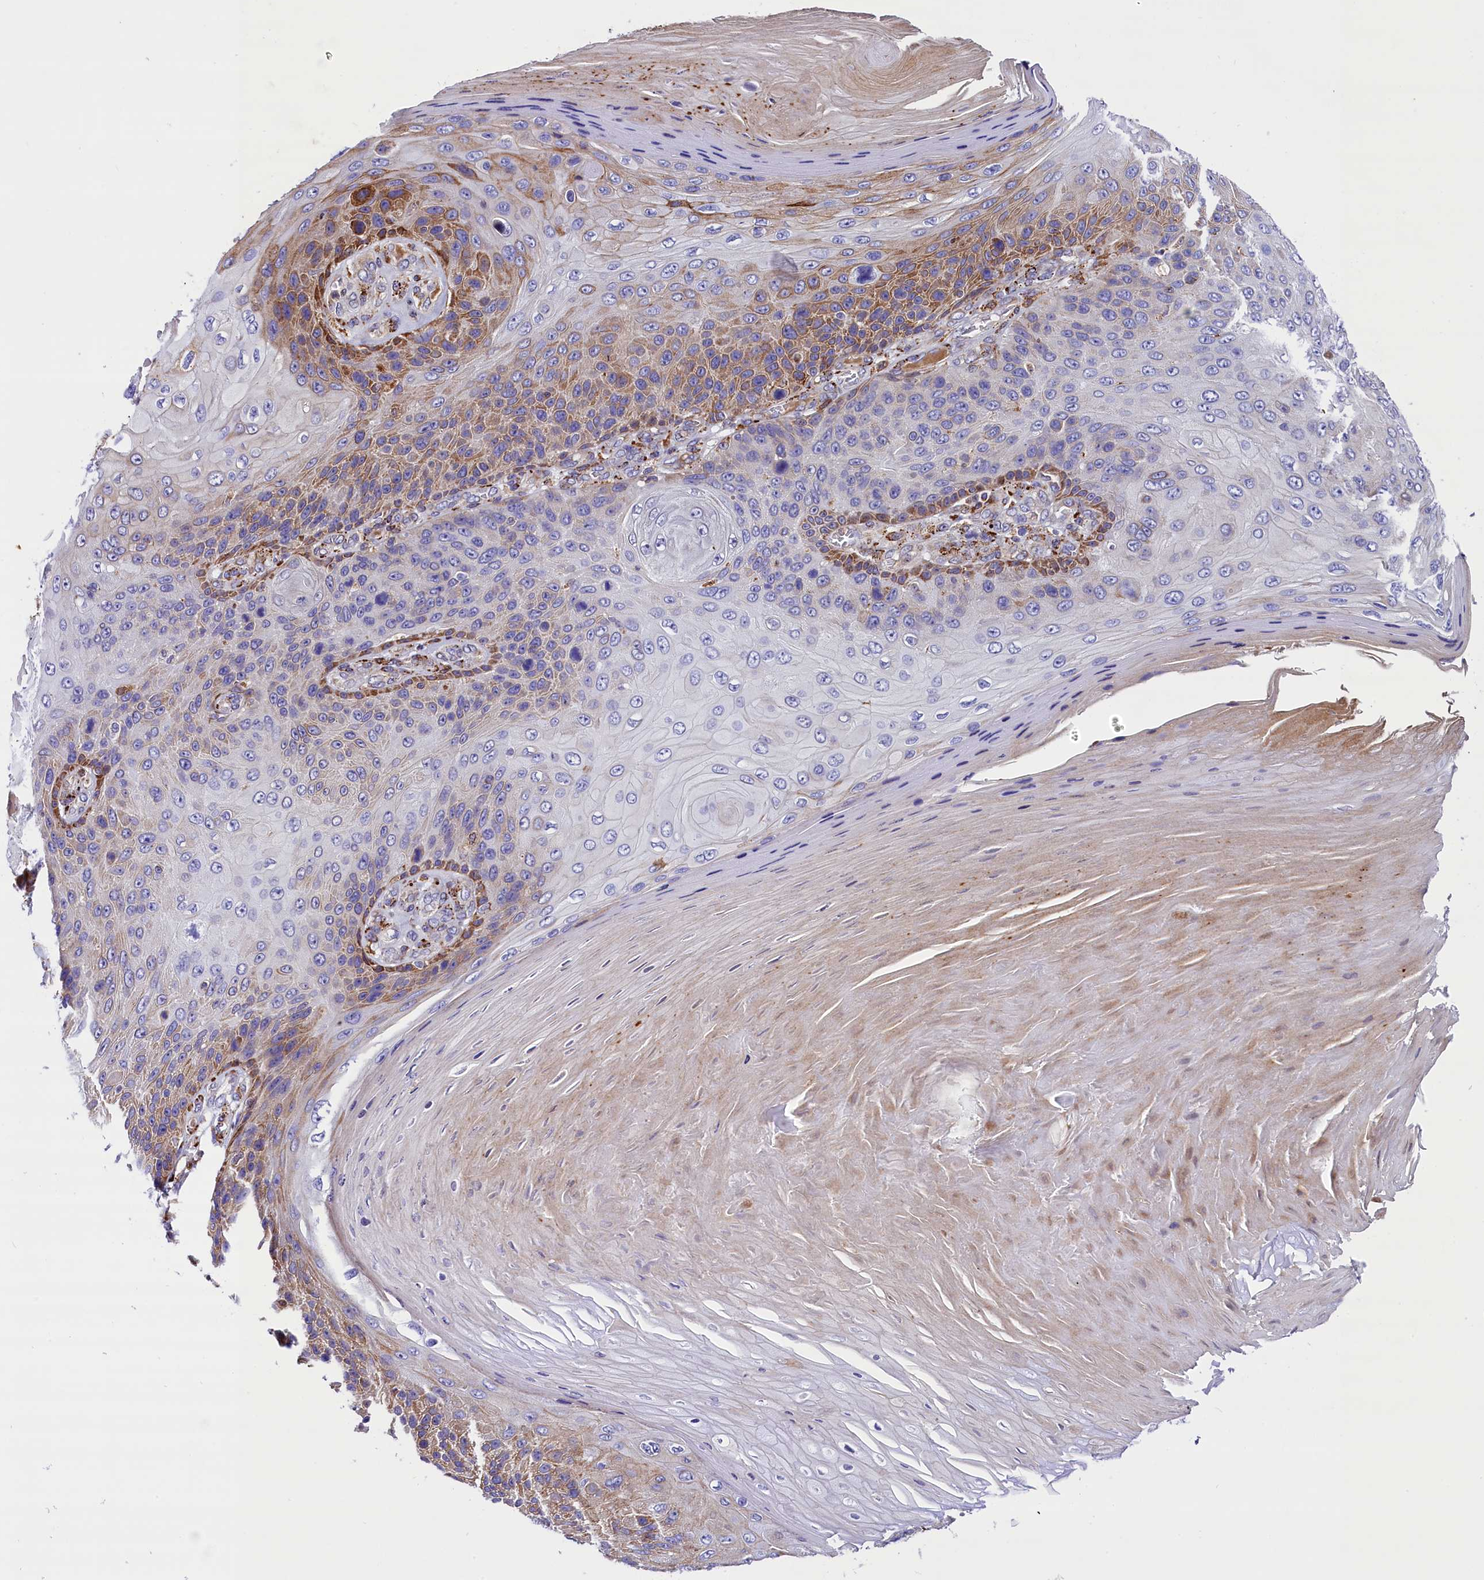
{"staining": {"intensity": "moderate", "quantity": "25%-75%", "location": "cytoplasmic/membranous"}, "tissue": "skin cancer", "cell_type": "Tumor cells", "image_type": "cancer", "snomed": [{"axis": "morphology", "description": "Squamous cell carcinoma, NOS"}, {"axis": "topography", "description": "Skin"}], "caption": "Skin cancer (squamous cell carcinoma) was stained to show a protein in brown. There is medium levels of moderate cytoplasmic/membranous expression in about 25%-75% of tumor cells.", "gene": "CMTR2", "patient": {"sex": "female", "age": 88}}